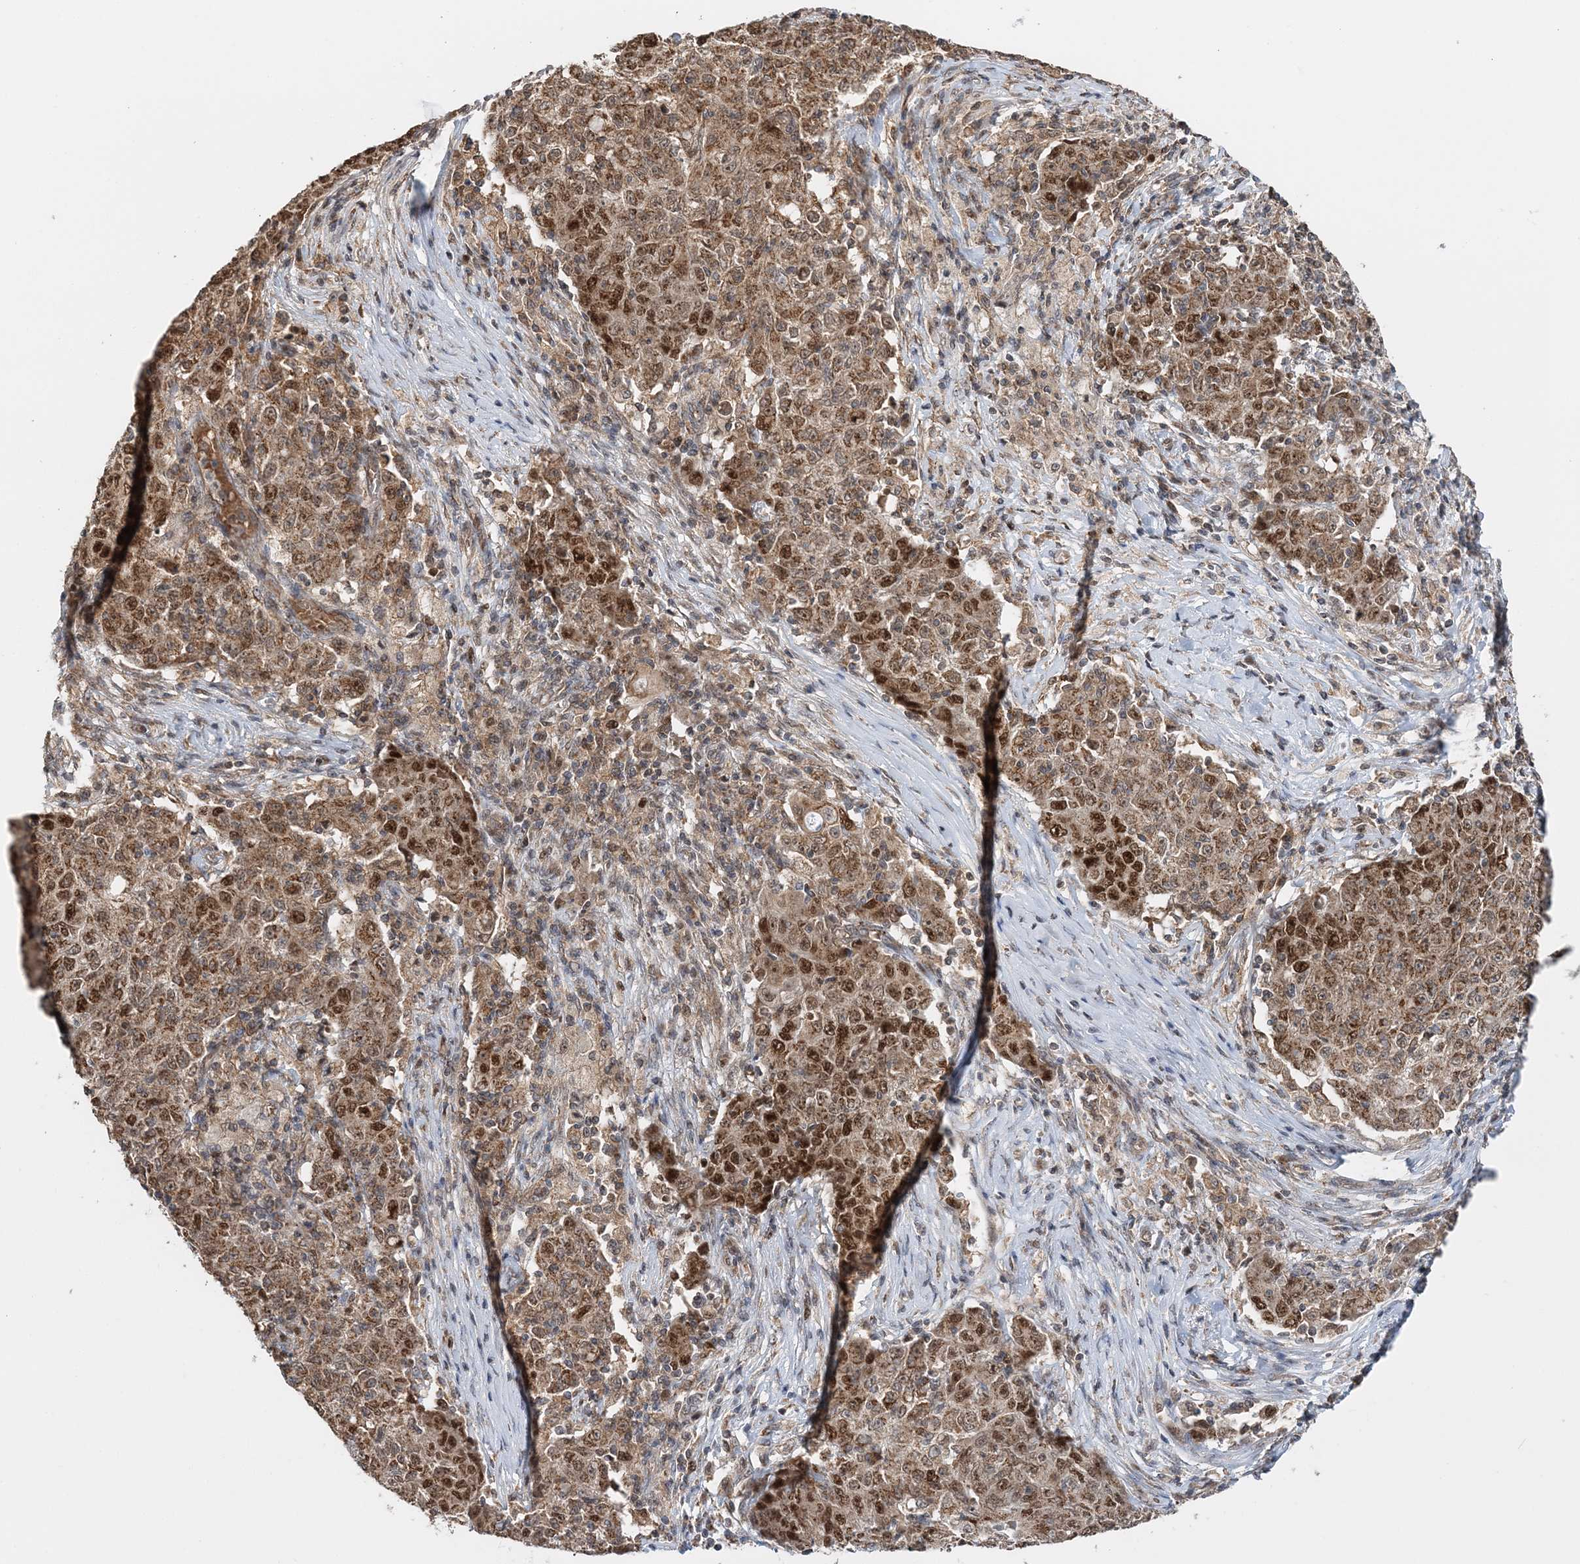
{"staining": {"intensity": "moderate", "quantity": ">75%", "location": "cytoplasmic/membranous,nuclear"}, "tissue": "ovarian cancer", "cell_type": "Tumor cells", "image_type": "cancer", "snomed": [{"axis": "morphology", "description": "Carcinoma, endometroid"}, {"axis": "topography", "description": "Ovary"}], "caption": "The immunohistochemical stain shows moderate cytoplasmic/membranous and nuclear staining in tumor cells of endometroid carcinoma (ovarian) tissue.", "gene": "KIF4A", "patient": {"sex": "female", "age": 42}}